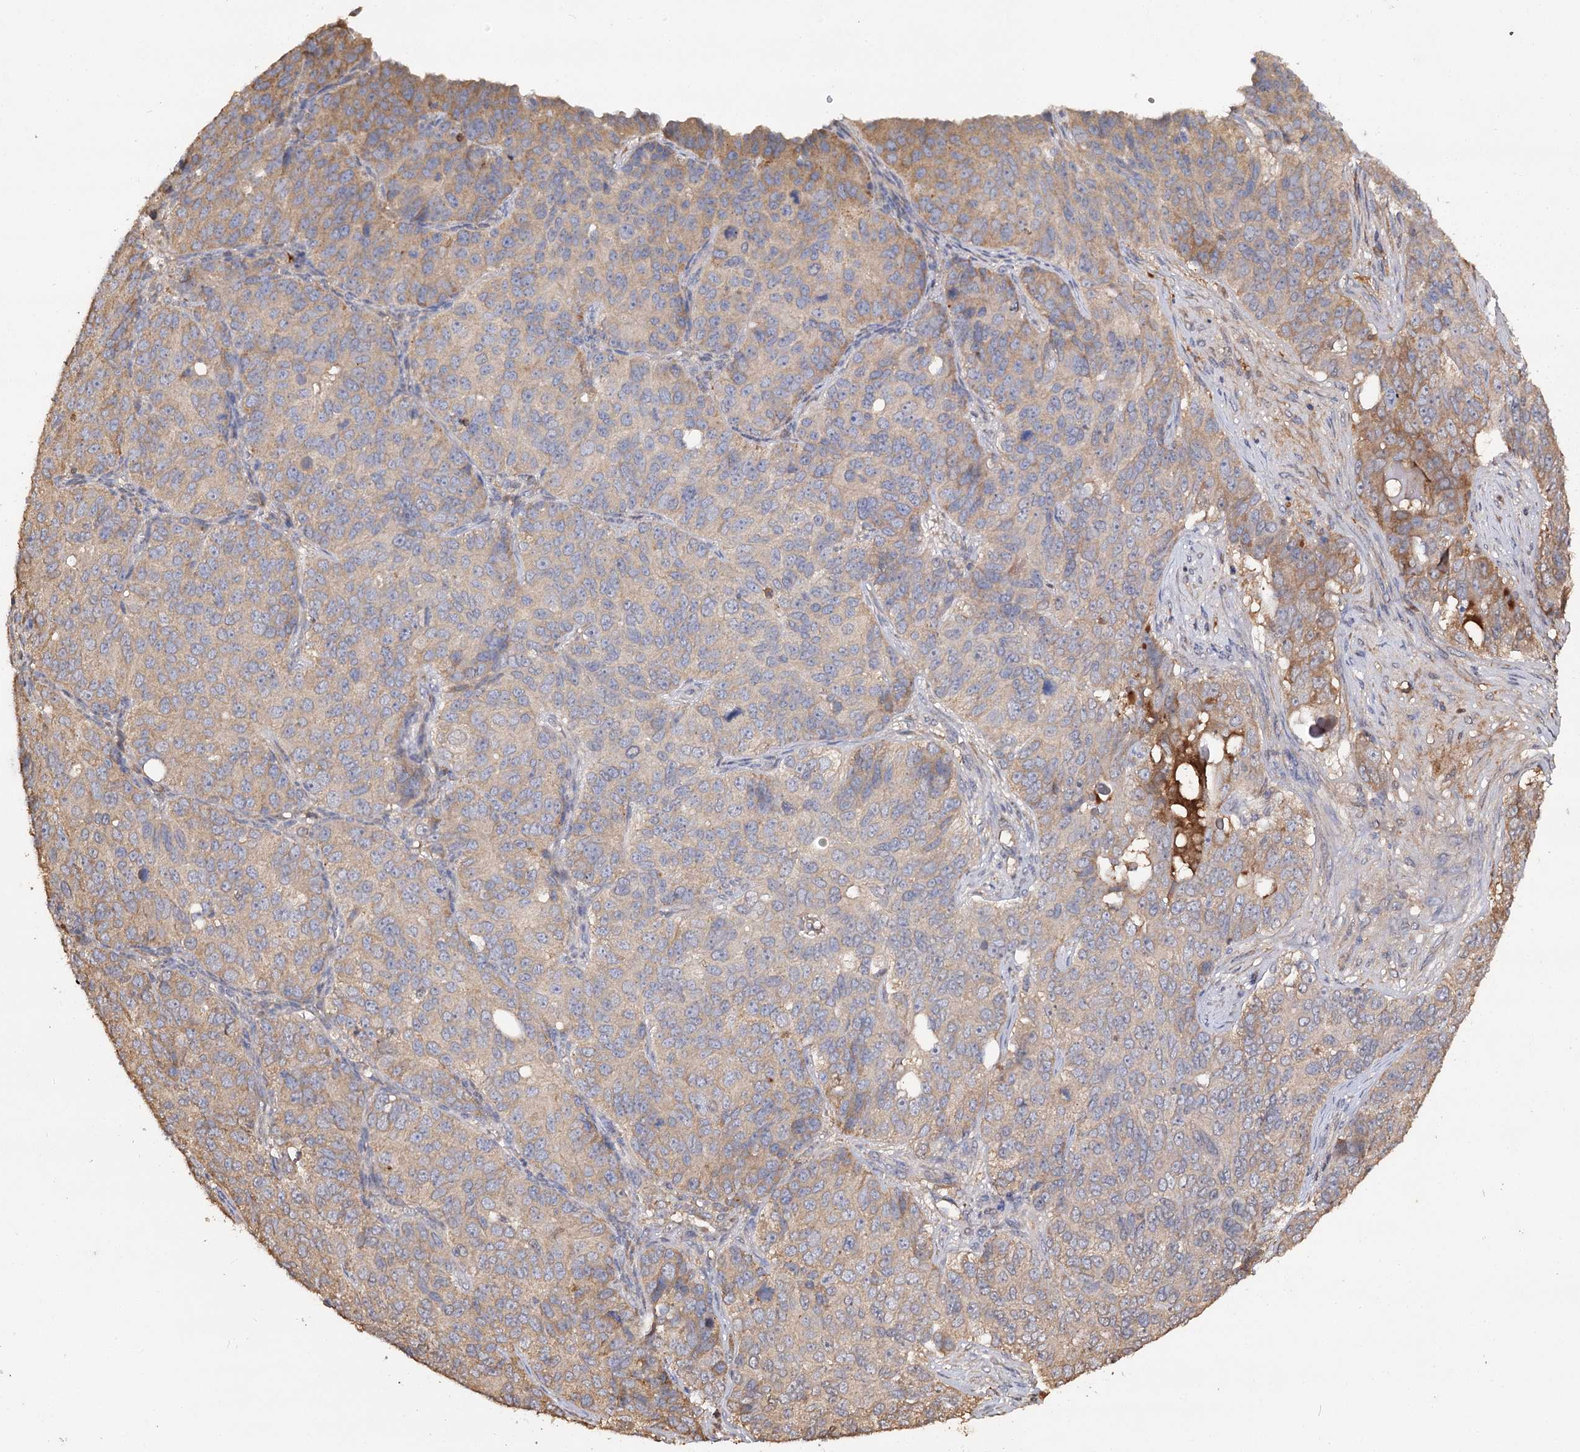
{"staining": {"intensity": "moderate", "quantity": "25%-75%", "location": "cytoplasmic/membranous"}, "tissue": "ovarian cancer", "cell_type": "Tumor cells", "image_type": "cancer", "snomed": [{"axis": "morphology", "description": "Carcinoma, endometroid"}, {"axis": "topography", "description": "Ovary"}], "caption": "IHC histopathology image of neoplastic tissue: human ovarian endometroid carcinoma stained using immunohistochemistry (IHC) shows medium levels of moderate protein expression localized specifically in the cytoplasmic/membranous of tumor cells, appearing as a cytoplasmic/membranous brown color.", "gene": "ARL13A", "patient": {"sex": "female", "age": 51}}